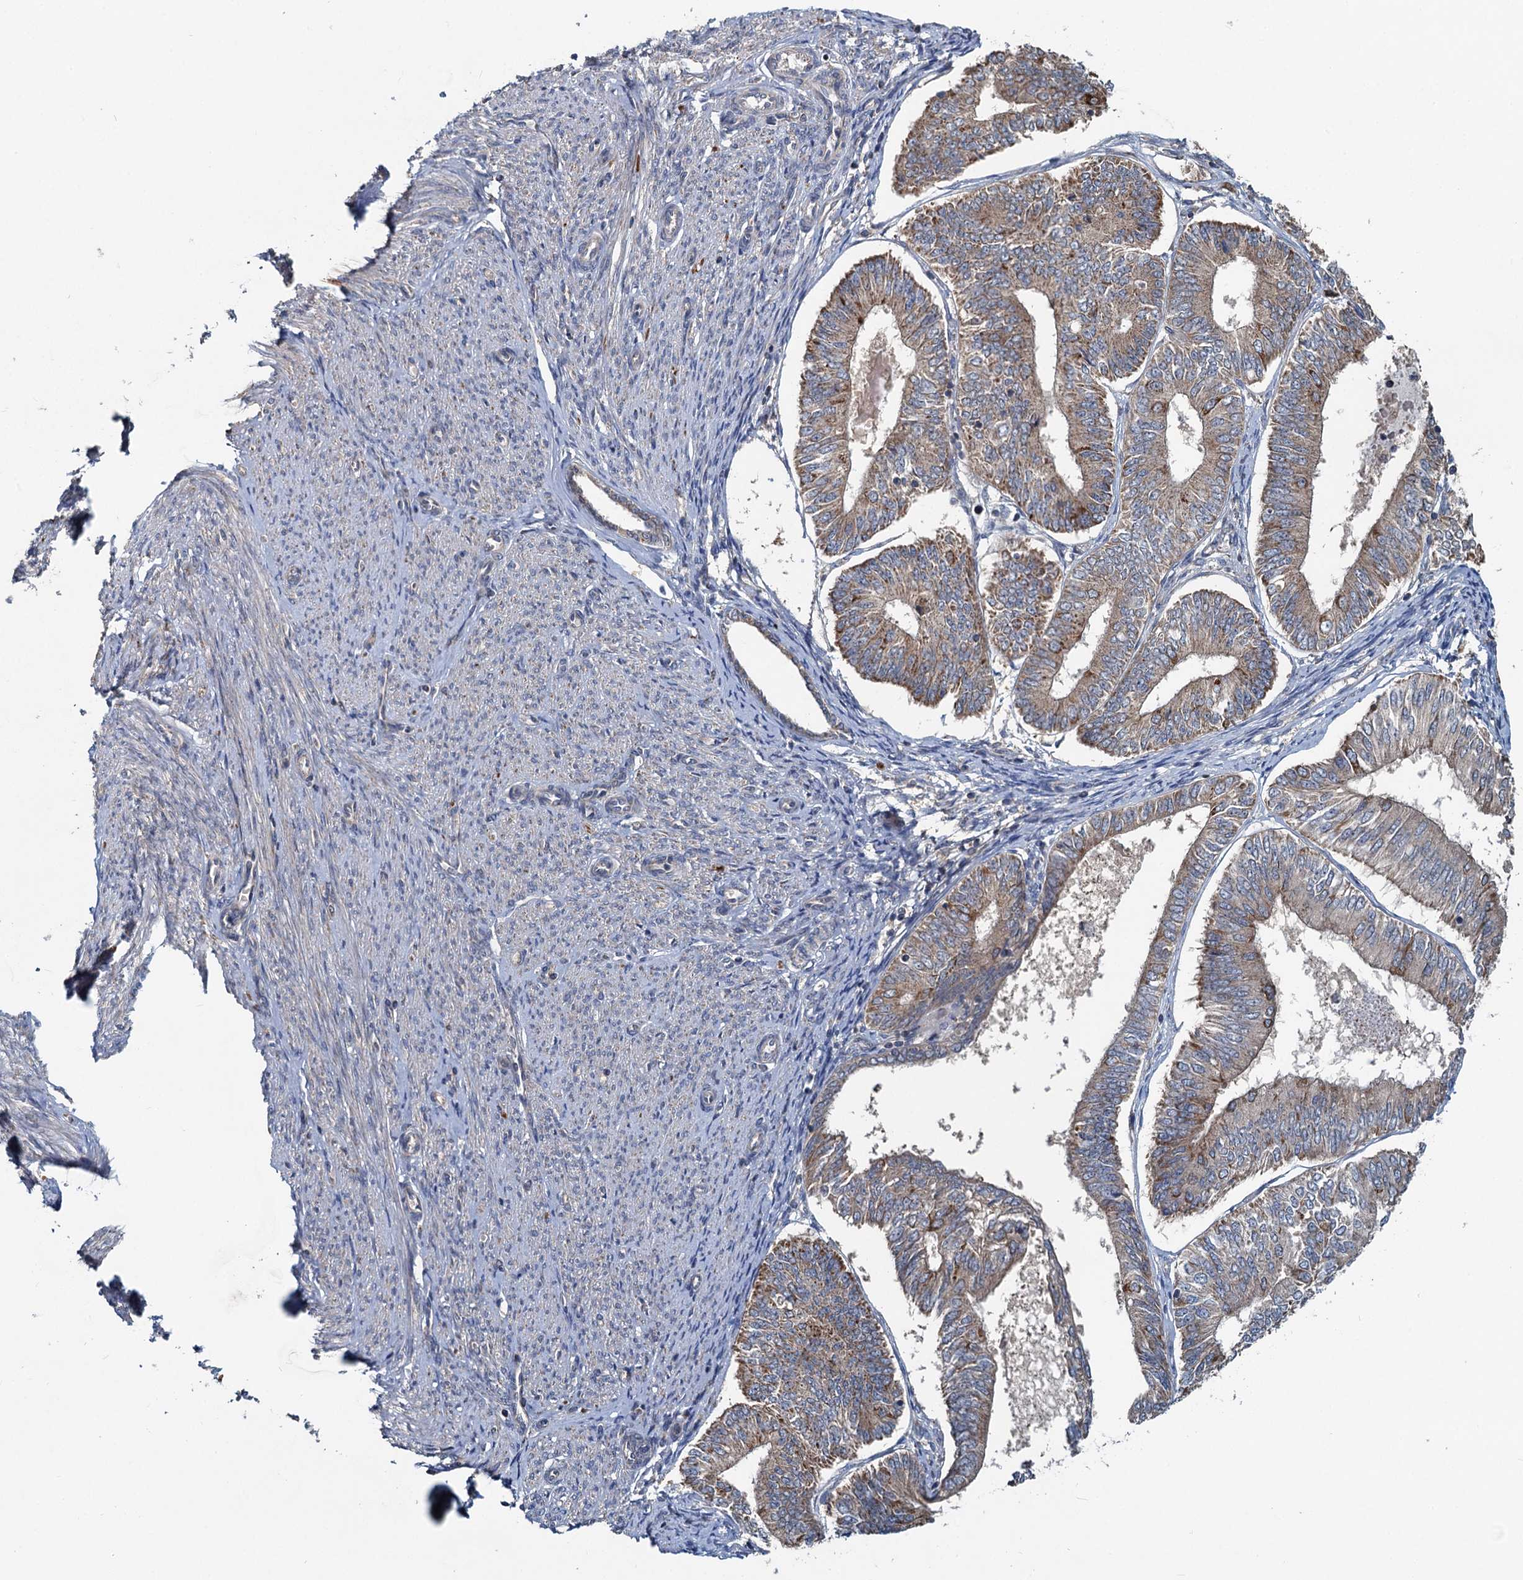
{"staining": {"intensity": "moderate", "quantity": "25%-75%", "location": "cytoplasmic/membranous"}, "tissue": "endometrial cancer", "cell_type": "Tumor cells", "image_type": "cancer", "snomed": [{"axis": "morphology", "description": "Adenocarcinoma, NOS"}, {"axis": "topography", "description": "Endometrium"}], "caption": "Approximately 25%-75% of tumor cells in human endometrial adenocarcinoma reveal moderate cytoplasmic/membranous protein staining as visualized by brown immunohistochemical staining.", "gene": "OTUB1", "patient": {"sex": "female", "age": 58}}